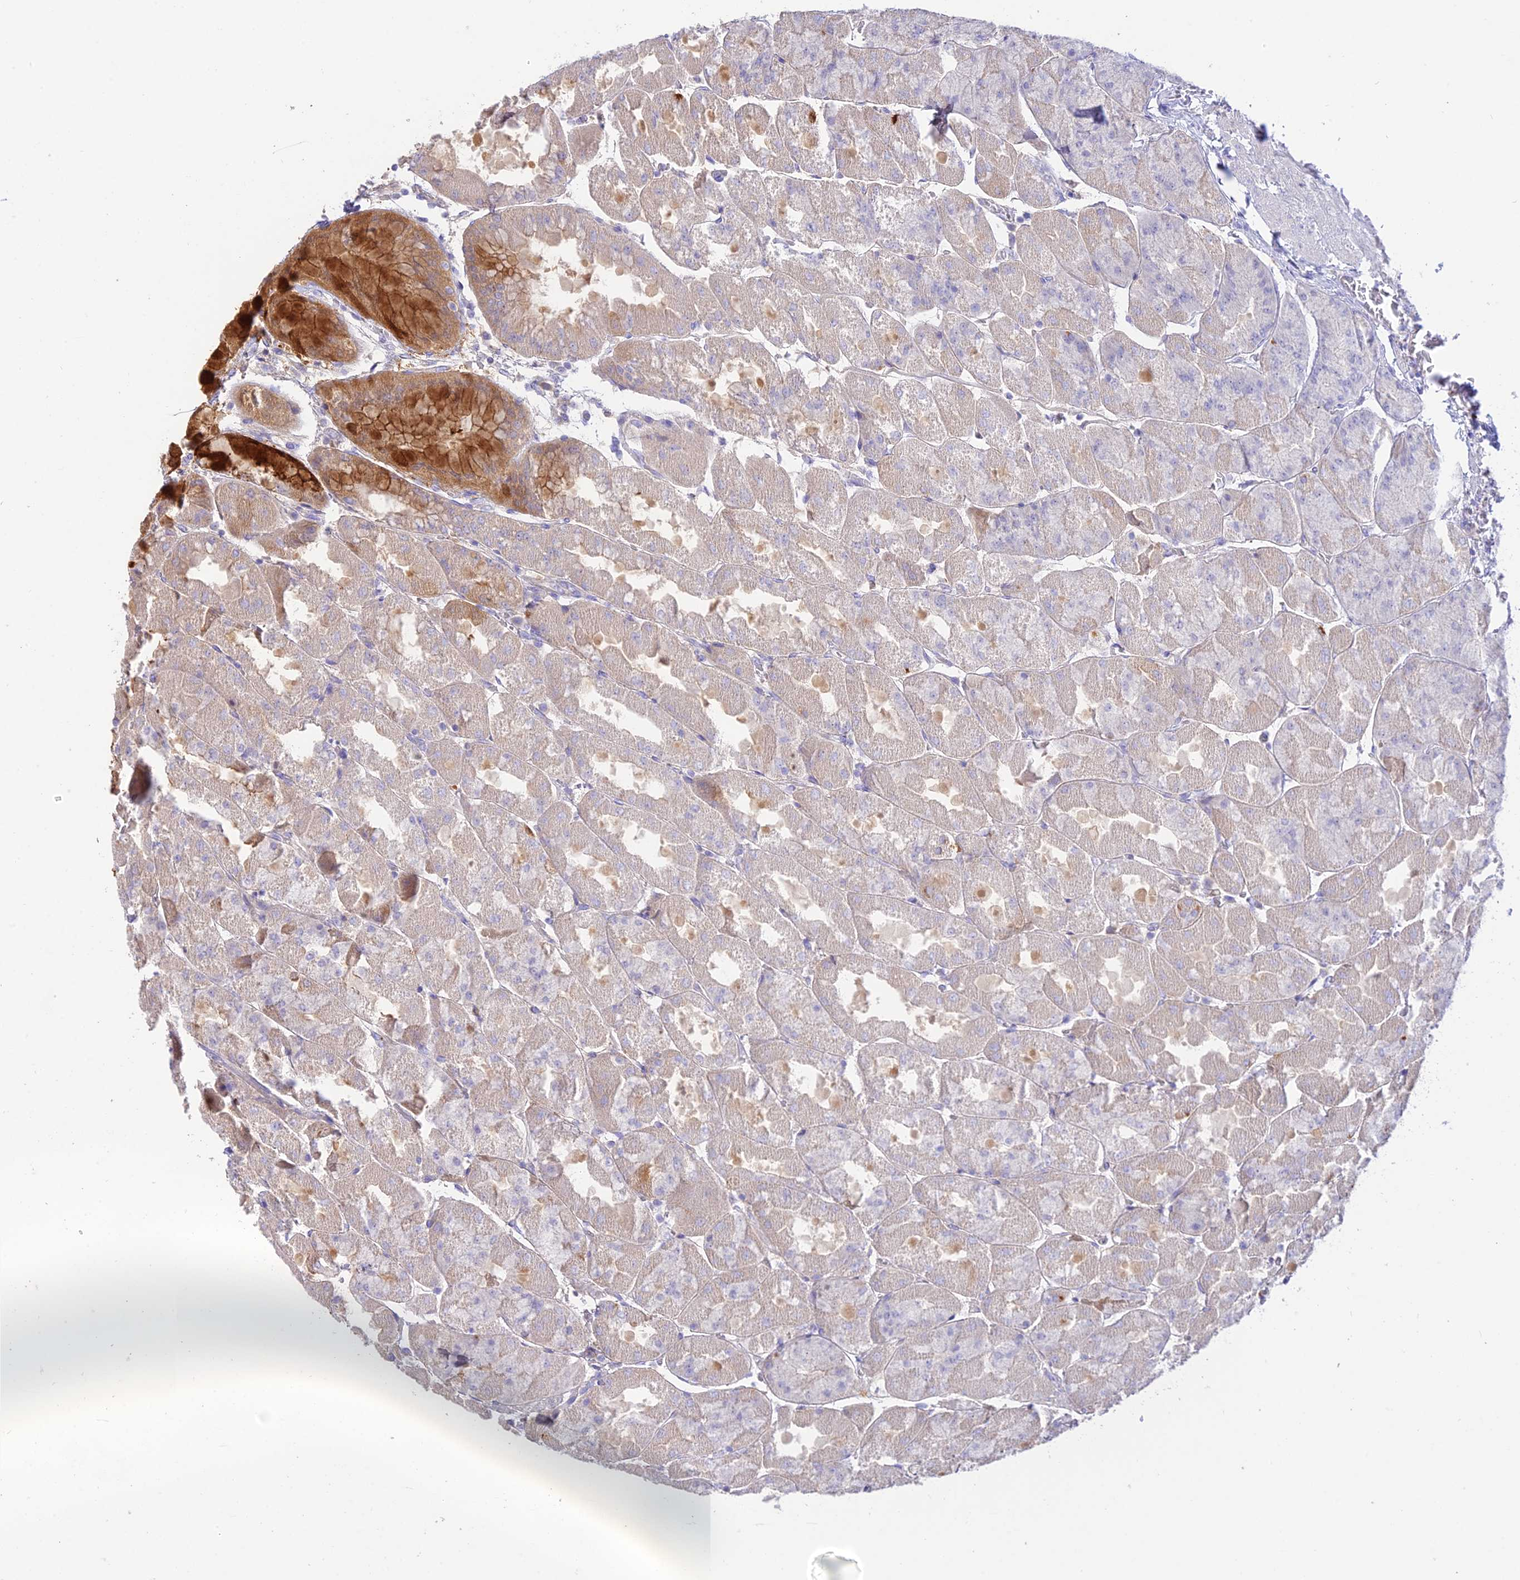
{"staining": {"intensity": "strong", "quantity": "<25%", "location": "cytoplasmic/membranous"}, "tissue": "stomach", "cell_type": "Glandular cells", "image_type": "normal", "snomed": [{"axis": "morphology", "description": "Normal tissue, NOS"}, {"axis": "topography", "description": "Stomach"}], "caption": "A histopathology image of stomach stained for a protein displays strong cytoplasmic/membranous brown staining in glandular cells.", "gene": "NLRP9", "patient": {"sex": "female", "age": 61}}